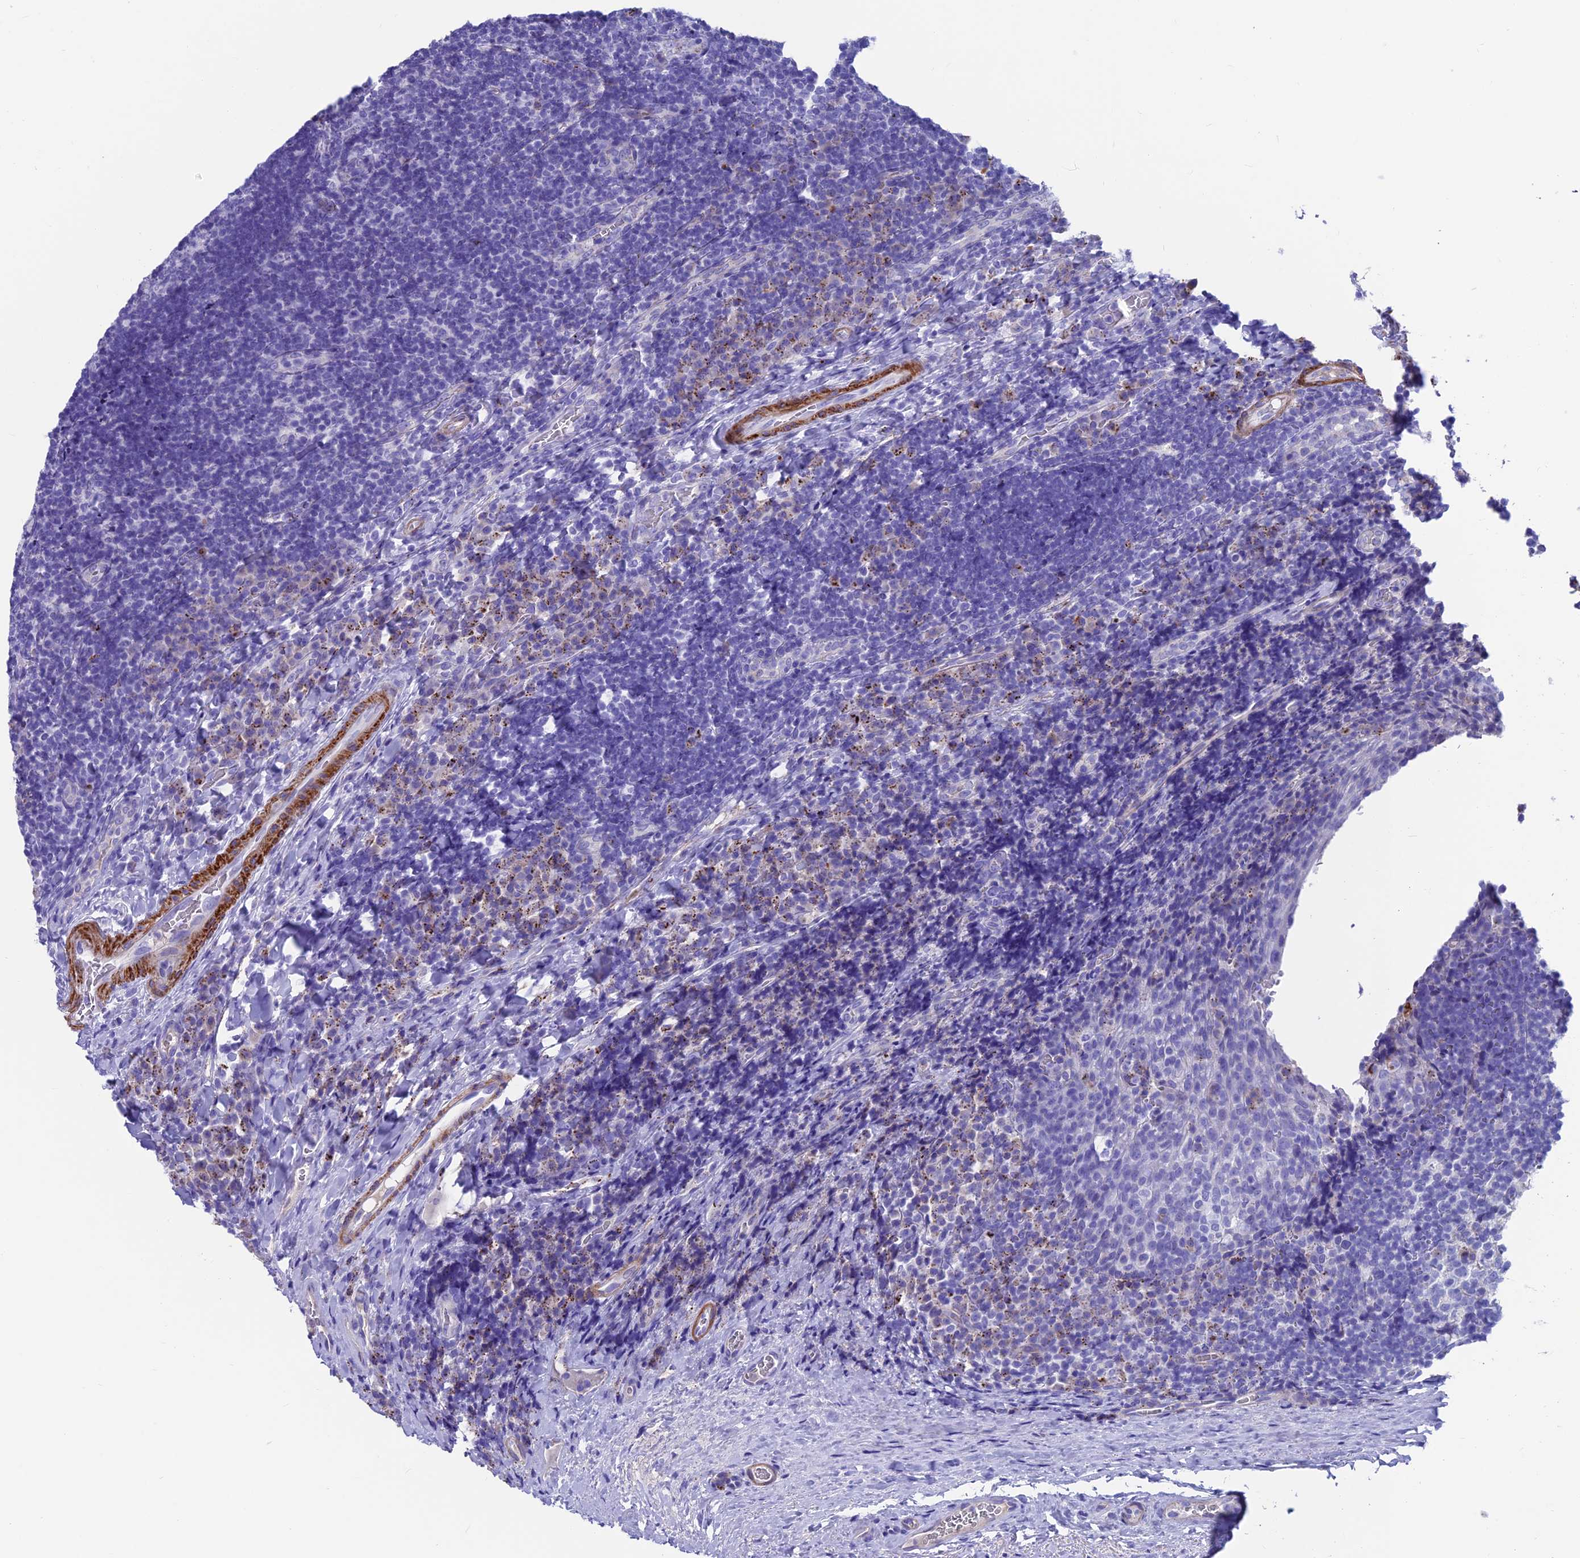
{"staining": {"intensity": "negative", "quantity": "none", "location": "none"}, "tissue": "tonsil", "cell_type": "Germinal center cells", "image_type": "normal", "snomed": [{"axis": "morphology", "description": "Normal tissue, NOS"}, {"axis": "topography", "description": "Tonsil"}], "caption": "This is an immunohistochemistry histopathology image of unremarkable human tonsil. There is no expression in germinal center cells.", "gene": "GNG11", "patient": {"sex": "male", "age": 17}}